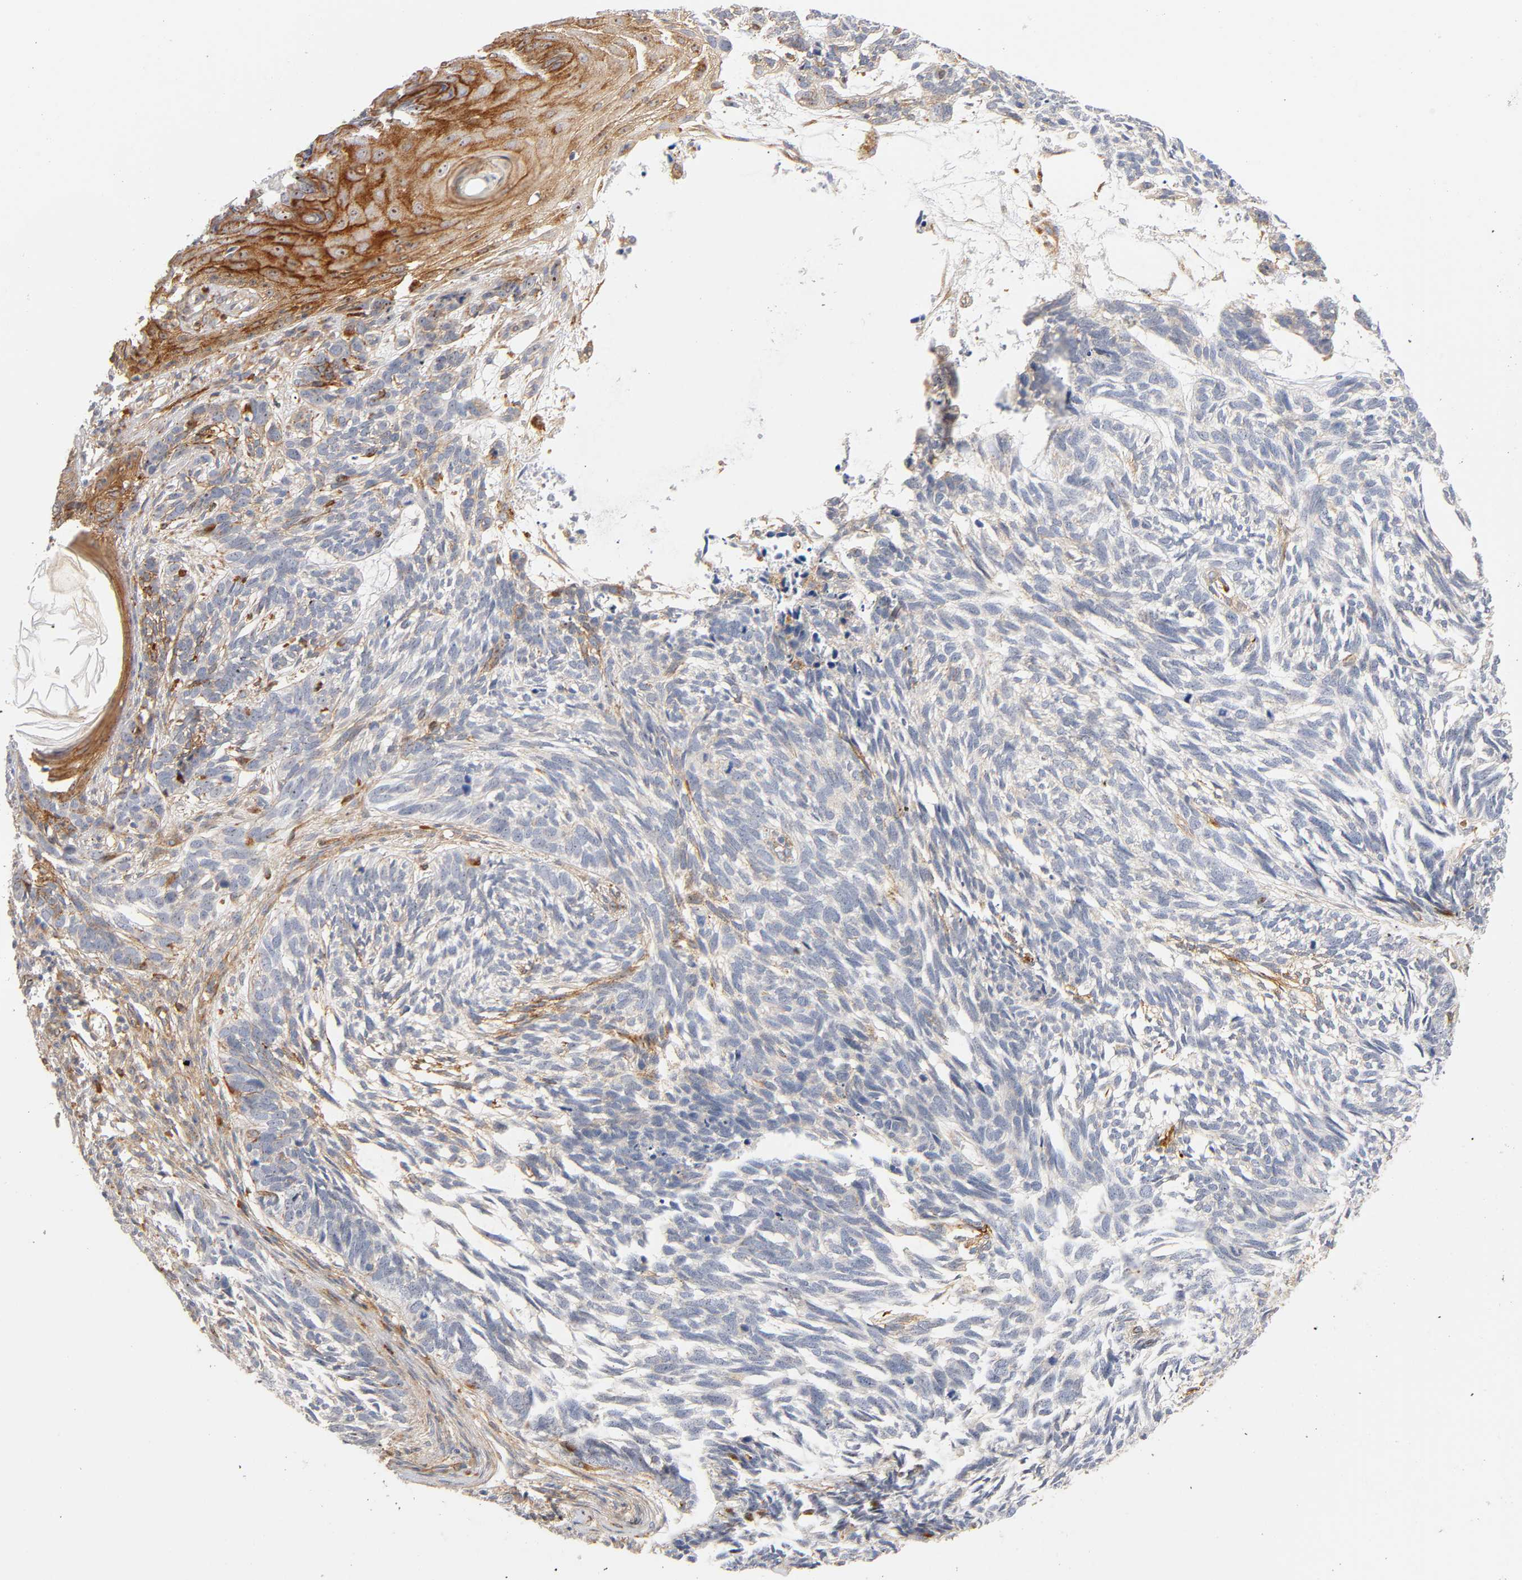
{"staining": {"intensity": "moderate", "quantity": "<25%", "location": "cytoplasmic/membranous,nuclear"}, "tissue": "skin cancer", "cell_type": "Tumor cells", "image_type": "cancer", "snomed": [{"axis": "morphology", "description": "Basal cell carcinoma"}, {"axis": "topography", "description": "Skin"}], "caption": "Human skin basal cell carcinoma stained for a protein (brown) reveals moderate cytoplasmic/membranous and nuclear positive positivity in about <25% of tumor cells.", "gene": "PLD1", "patient": {"sex": "male", "age": 63}}